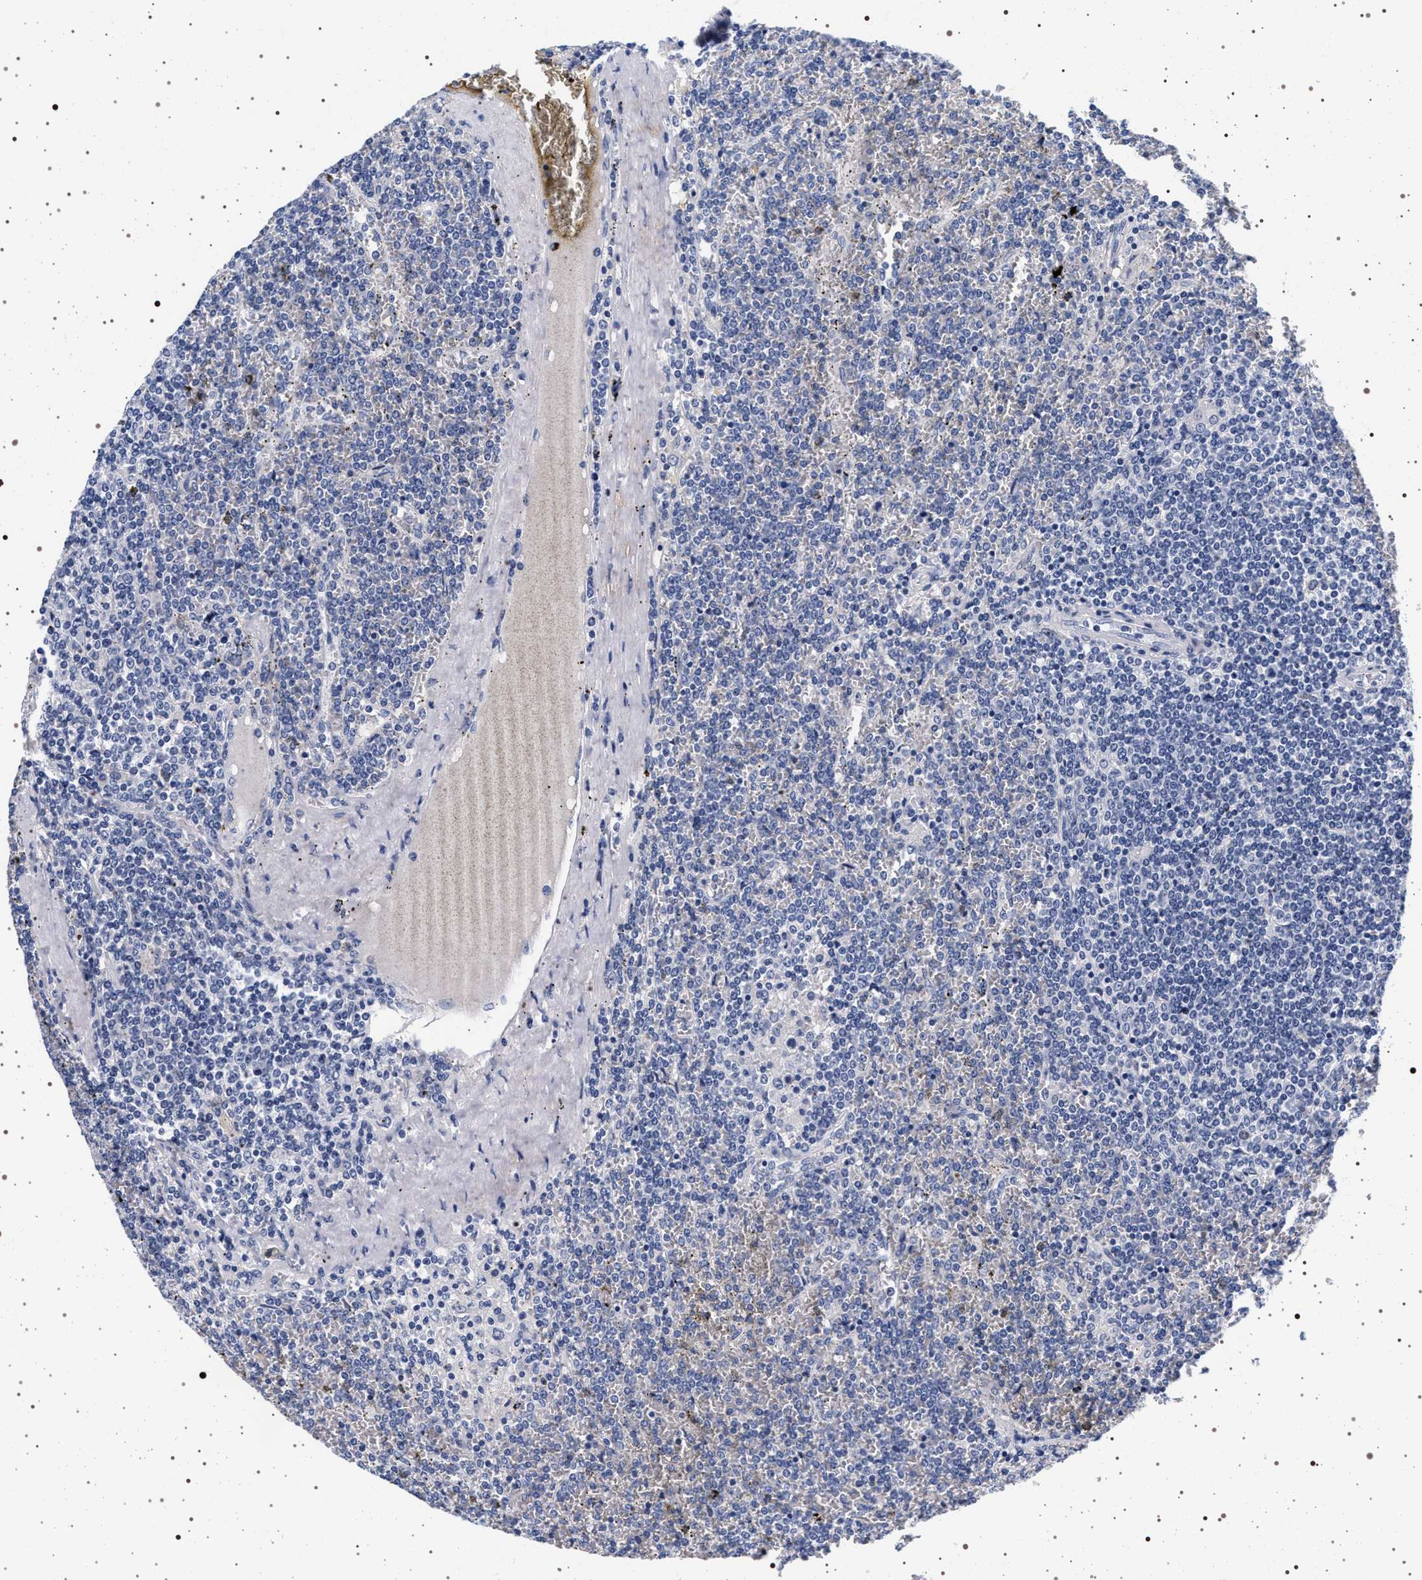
{"staining": {"intensity": "negative", "quantity": "none", "location": "none"}, "tissue": "lymphoma", "cell_type": "Tumor cells", "image_type": "cancer", "snomed": [{"axis": "morphology", "description": "Malignant lymphoma, non-Hodgkin's type, Low grade"}, {"axis": "topography", "description": "Spleen"}], "caption": "Immunohistochemical staining of malignant lymphoma, non-Hodgkin's type (low-grade) displays no significant positivity in tumor cells.", "gene": "MAPK10", "patient": {"sex": "female", "age": 19}}